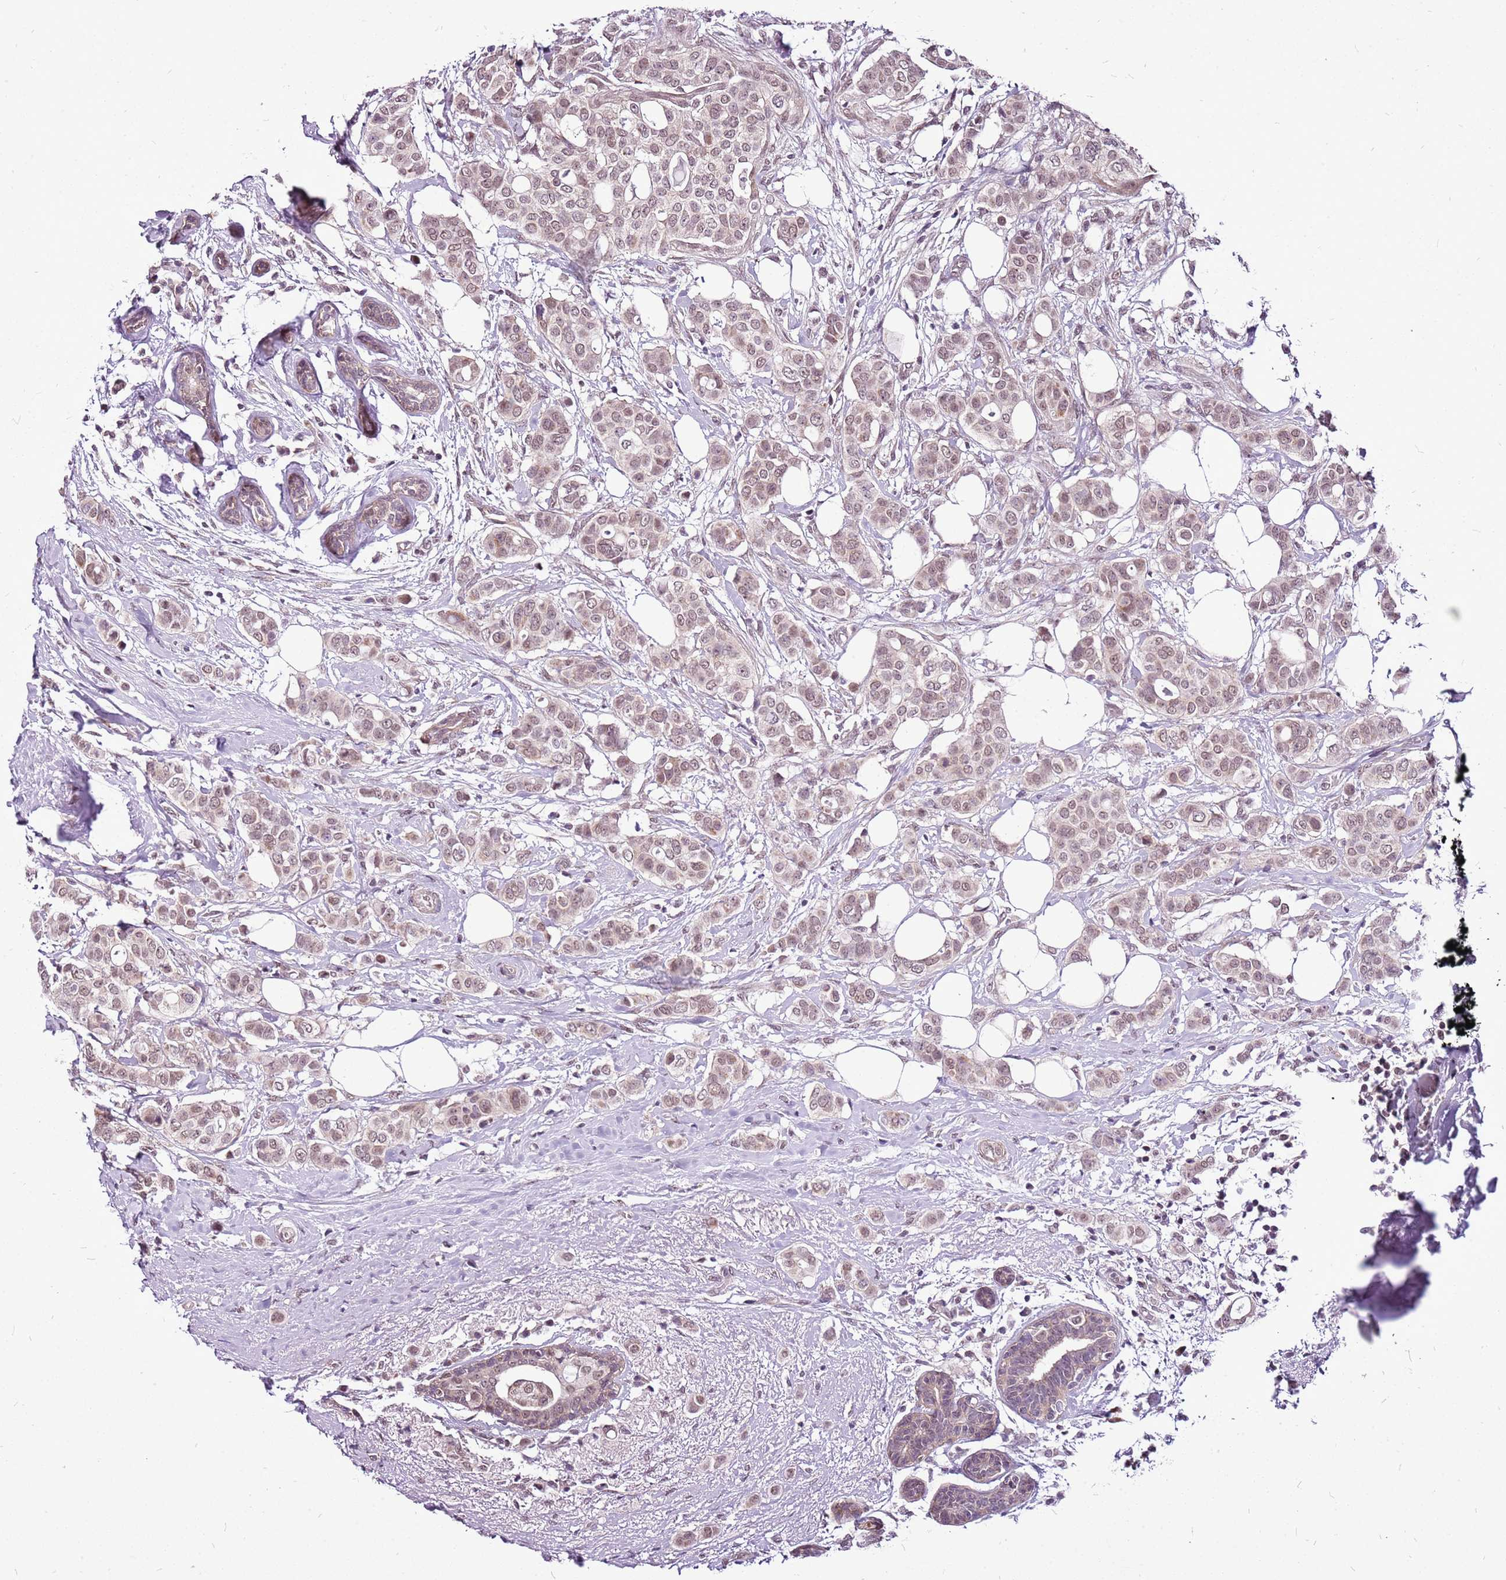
{"staining": {"intensity": "moderate", "quantity": ">75%", "location": "nuclear"}, "tissue": "breast cancer", "cell_type": "Tumor cells", "image_type": "cancer", "snomed": [{"axis": "morphology", "description": "Lobular carcinoma"}, {"axis": "topography", "description": "Breast"}], "caption": "Lobular carcinoma (breast) tissue displays moderate nuclear expression in approximately >75% of tumor cells (DAB = brown stain, brightfield microscopy at high magnification).", "gene": "CCDC166", "patient": {"sex": "female", "age": 51}}